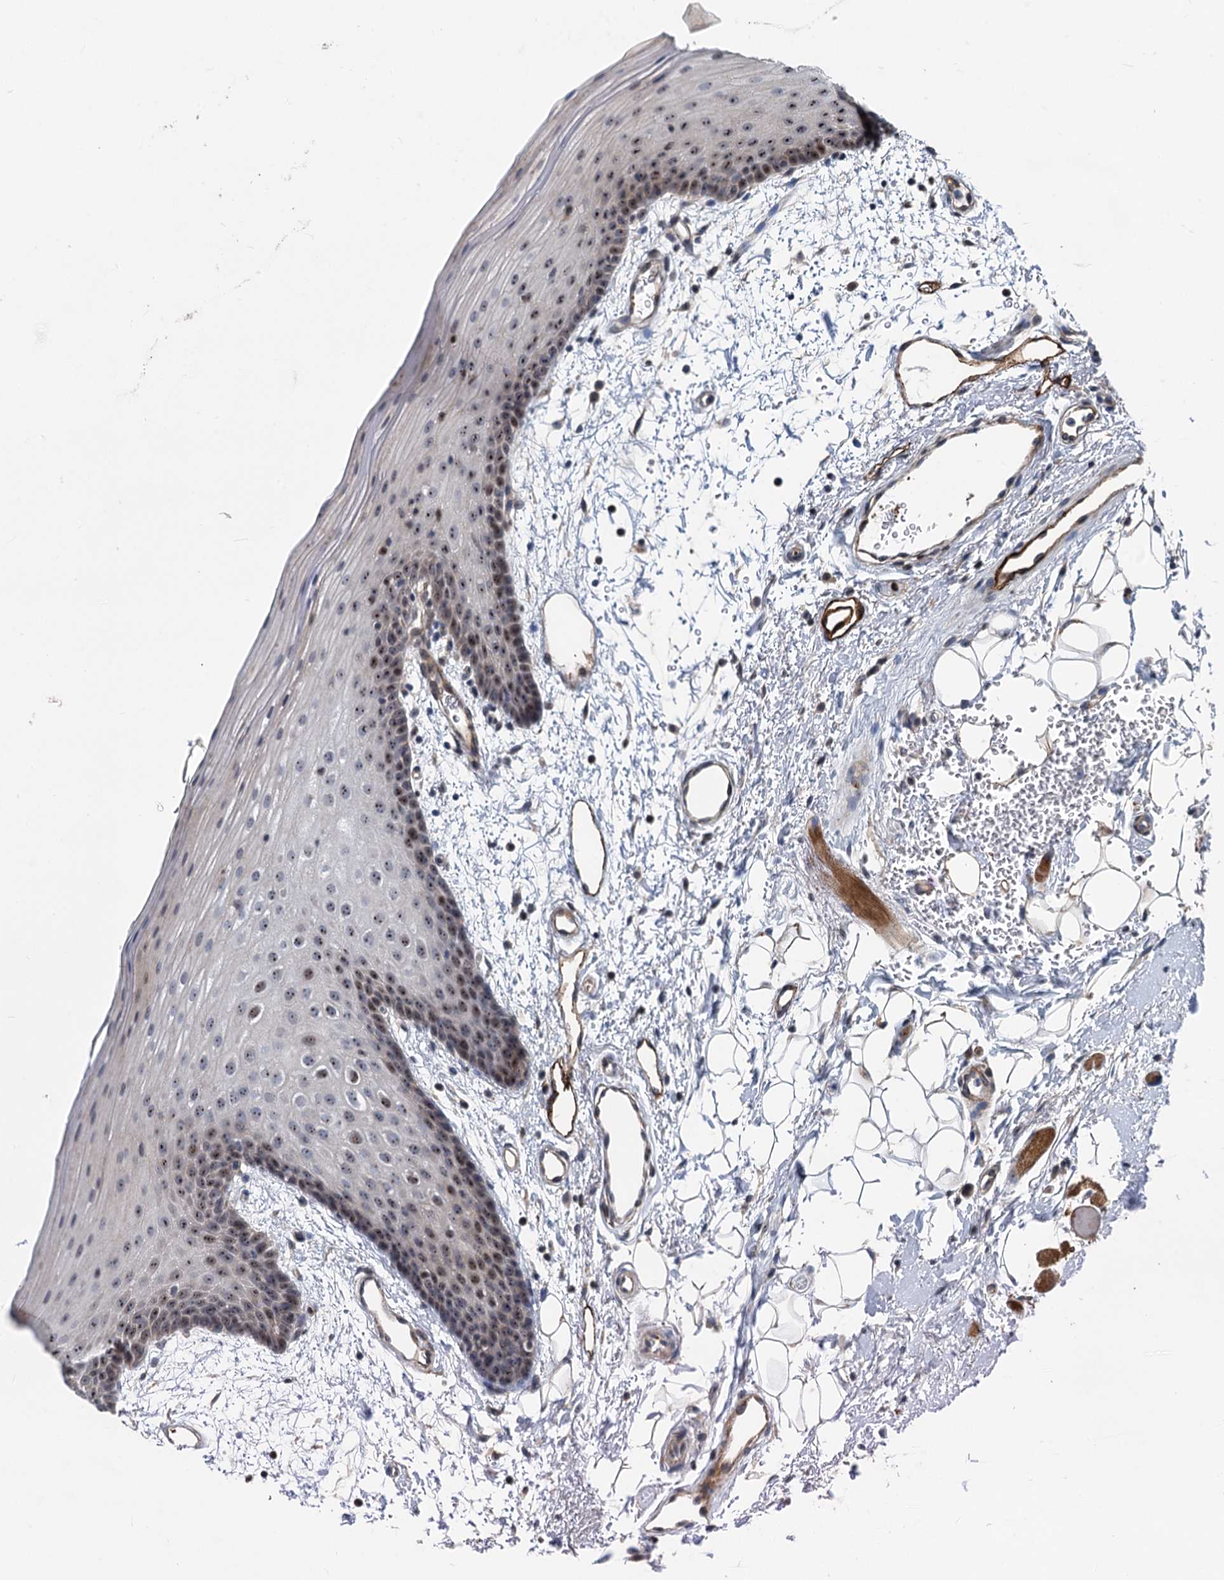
{"staining": {"intensity": "moderate", "quantity": ">75%", "location": "nuclear"}, "tissue": "oral mucosa", "cell_type": "Squamous epithelial cells", "image_type": "normal", "snomed": [{"axis": "morphology", "description": "Normal tissue, NOS"}, {"axis": "topography", "description": "Oral tissue"}], "caption": "High-power microscopy captured an immunohistochemistry (IHC) image of normal oral mucosa, revealing moderate nuclear staining in approximately >75% of squamous epithelial cells. Ihc stains the protein in brown and the nuclei are stained blue.", "gene": "ASXL3", "patient": {"sex": "male", "age": 68}}